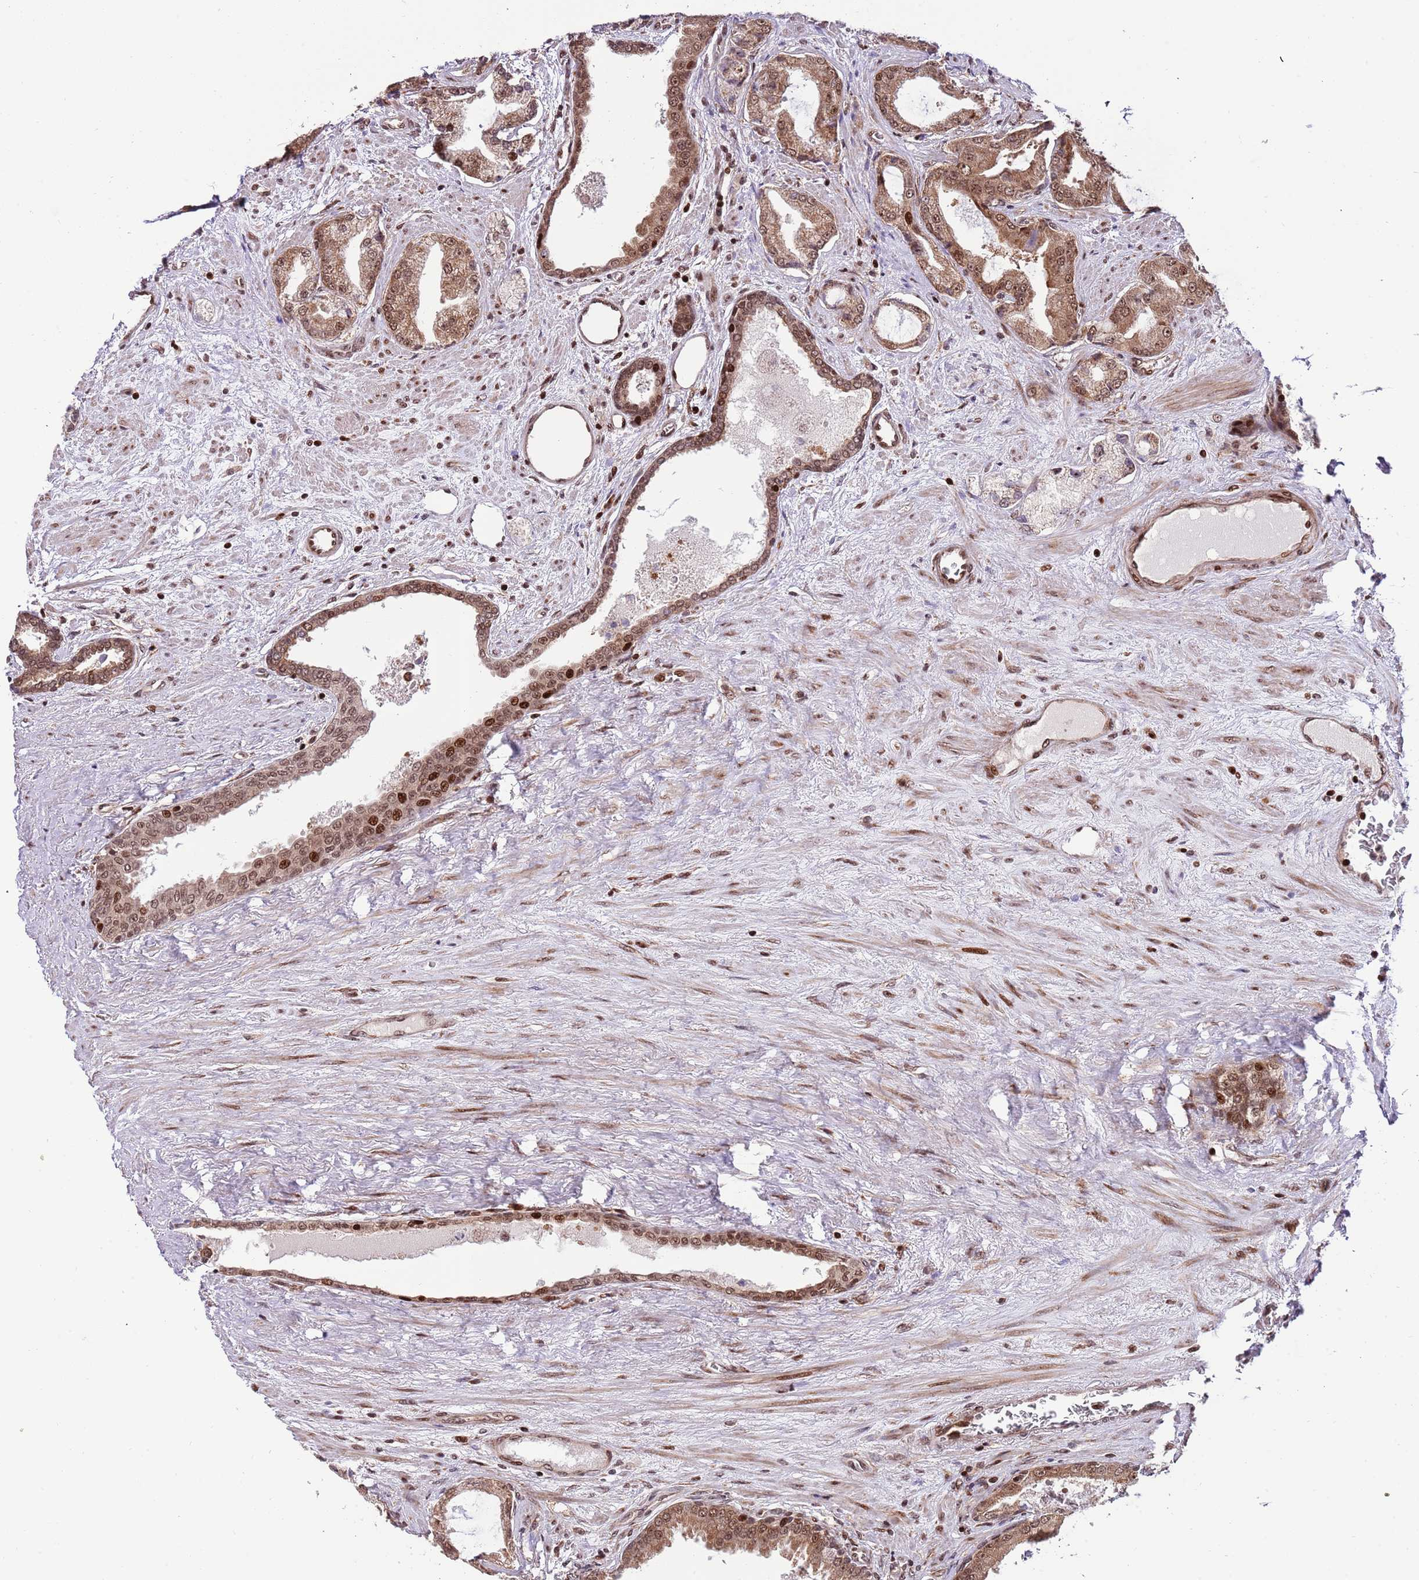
{"staining": {"intensity": "moderate", "quantity": ">75%", "location": "cytoplasmic/membranous,nuclear"}, "tissue": "prostate cancer", "cell_type": "Tumor cells", "image_type": "cancer", "snomed": [{"axis": "morphology", "description": "Adenocarcinoma, High grade"}, {"axis": "topography", "description": "Prostate"}], "caption": "Immunohistochemistry staining of prostate adenocarcinoma (high-grade), which shows medium levels of moderate cytoplasmic/membranous and nuclear positivity in approximately >75% of tumor cells indicating moderate cytoplasmic/membranous and nuclear protein expression. The staining was performed using DAB (brown) for protein detection and nuclei were counterstained in hematoxylin (blue).", "gene": "RIF1", "patient": {"sex": "male", "age": 68}}